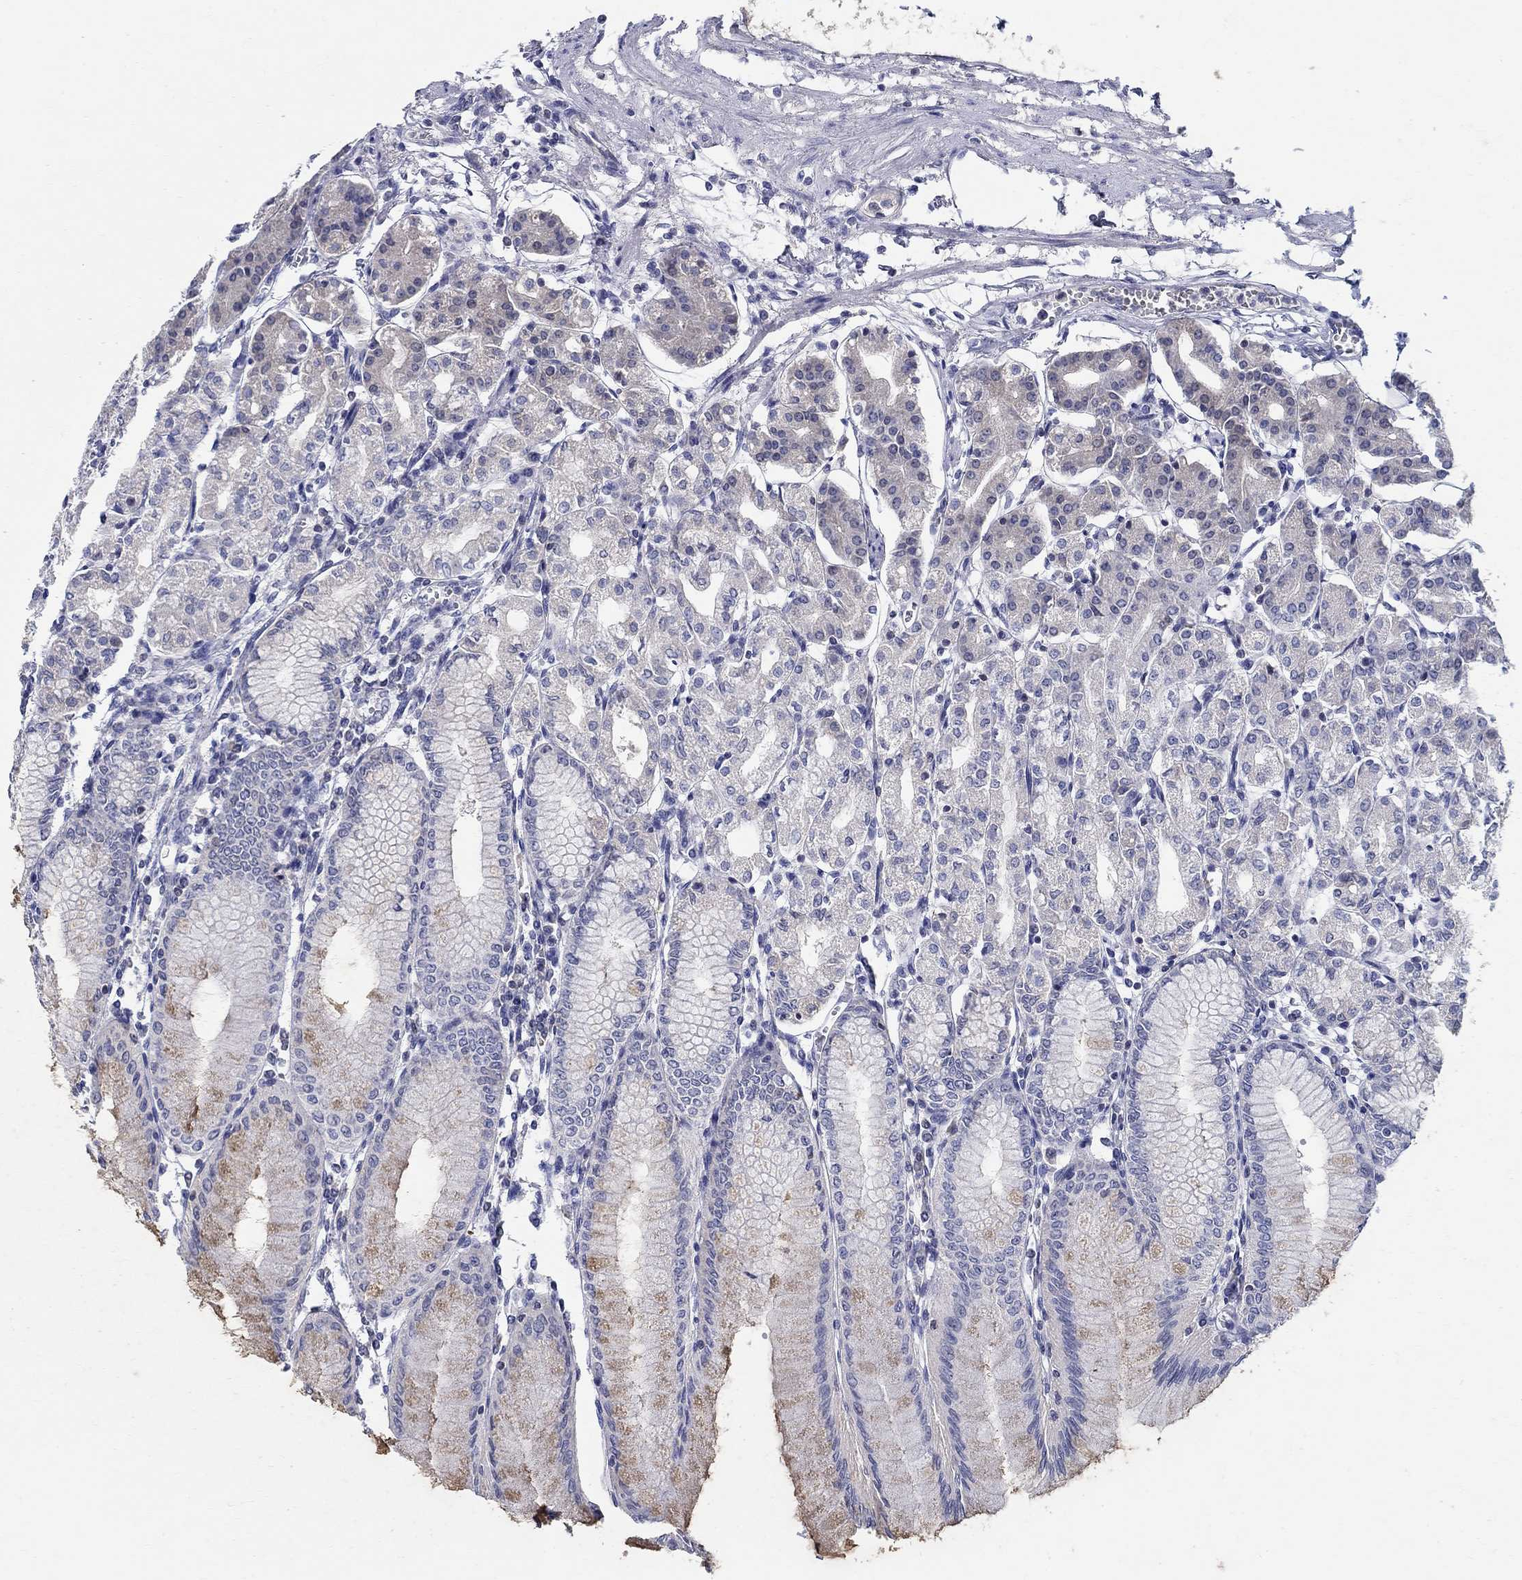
{"staining": {"intensity": "negative", "quantity": "none", "location": "none"}, "tissue": "stomach", "cell_type": "Glandular cells", "image_type": "normal", "snomed": [{"axis": "morphology", "description": "Normal tissue, NOS"}, {"axis": "topography", "description": "Skeletal muscle"}, {"axis": "topography", "description": "Stomach"}], "caption": "Image shows no protein staining in glandular cells of unremarkable stomach. (Brightfield microscopy of DAB immunohistochemistry (IHC) at high magnification).", "gene": "CRYGA", "patient": {"sex": "female", "age": 57}}